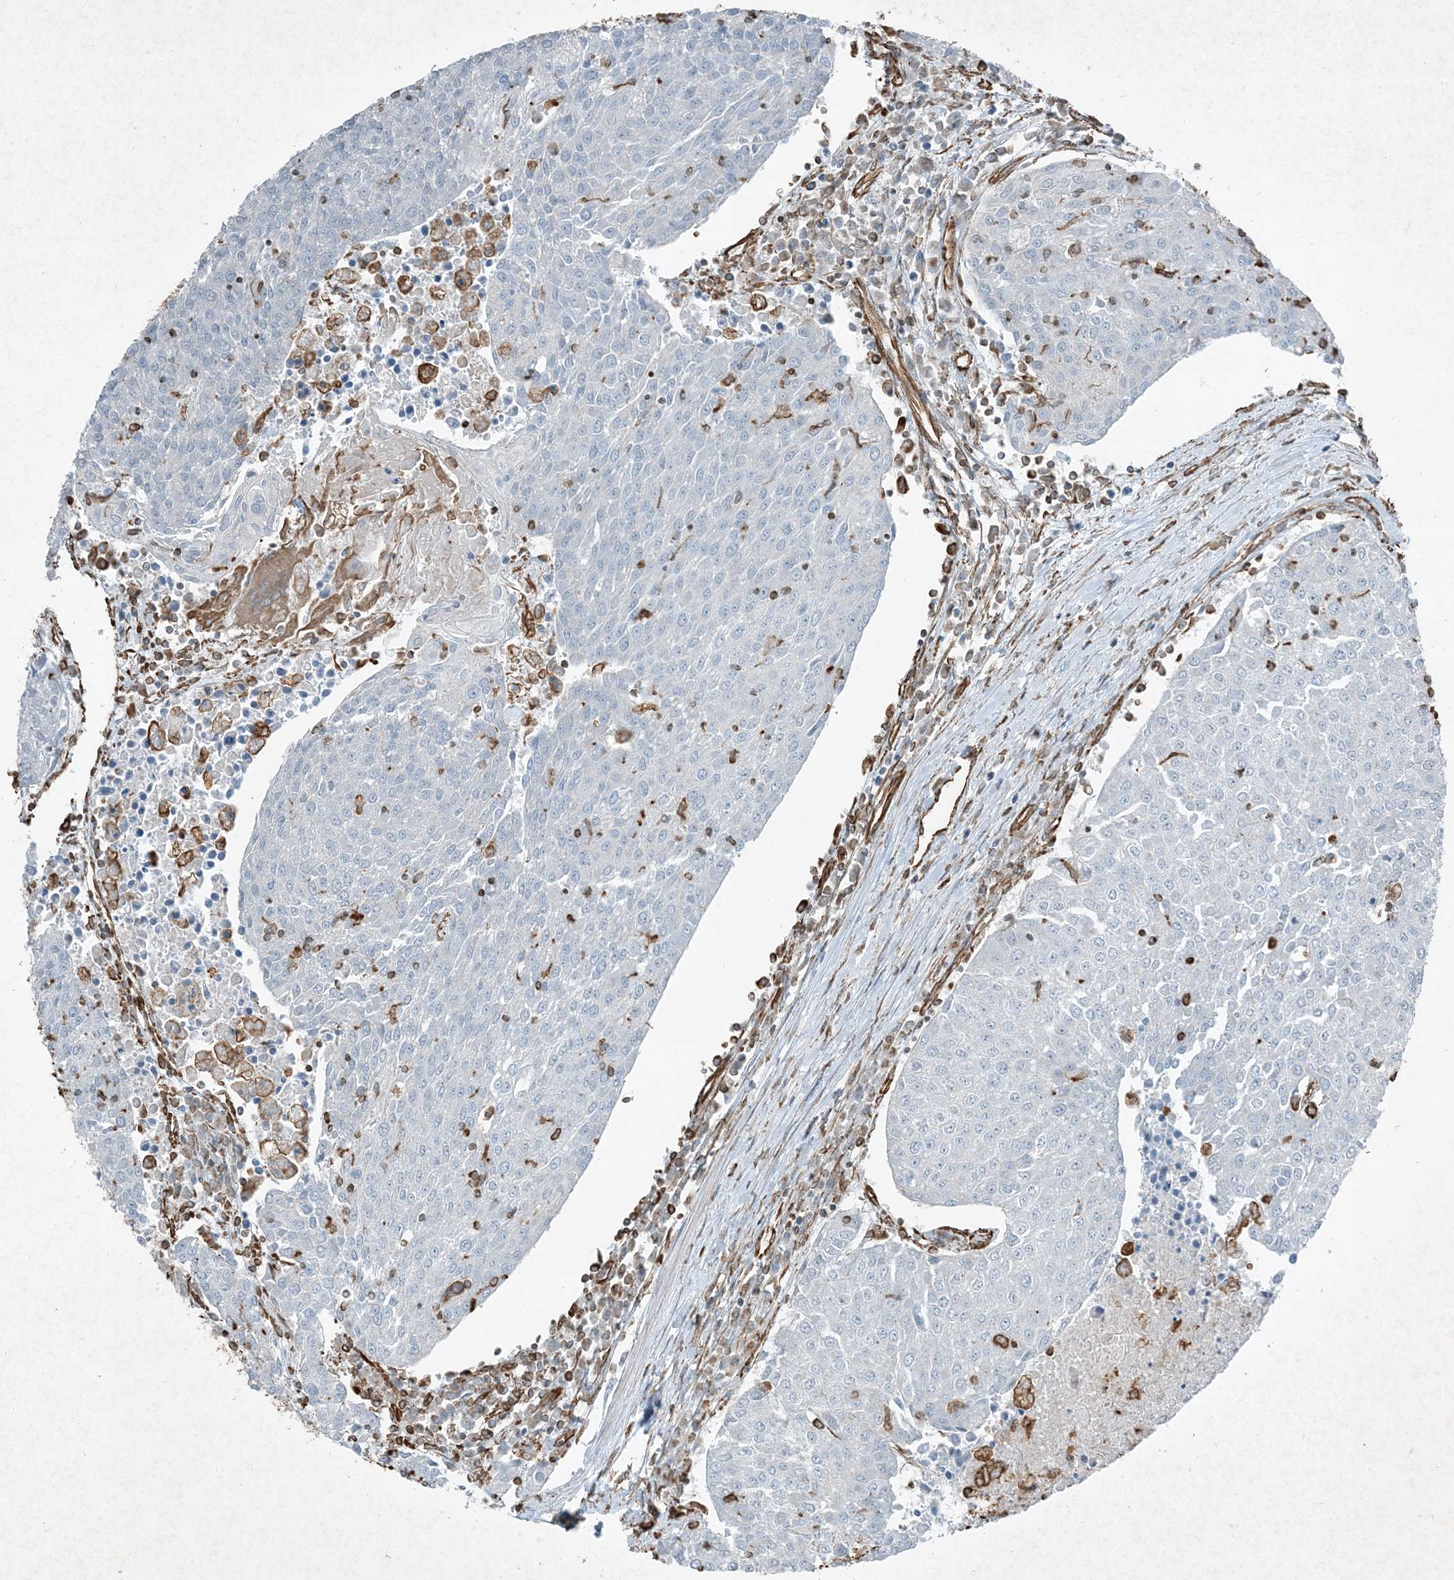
{"staining": {"intensity": "negative", "quantity": "none", "location": "none"}, "tissue": "urothelial cancer", "cell_type": "Tumor cells", "image_type": "cancer", "snomed": [{"axis": "morphology", "description": "Urothelial carcinoma, High grade"}, {"axis": "topography", "description": "Urinary bladder"}], "caption": "IHC image of urothelial cancer stained for a protein (brown), which demonstrates no expression in tumor cells. Brightfield microscopy of immunohistochemistry stained with DAB (brown) and hematoxylin (blue), captured at high magnification.", "gene": "RYK", "patient": {"sex": "female", "age": 85}}